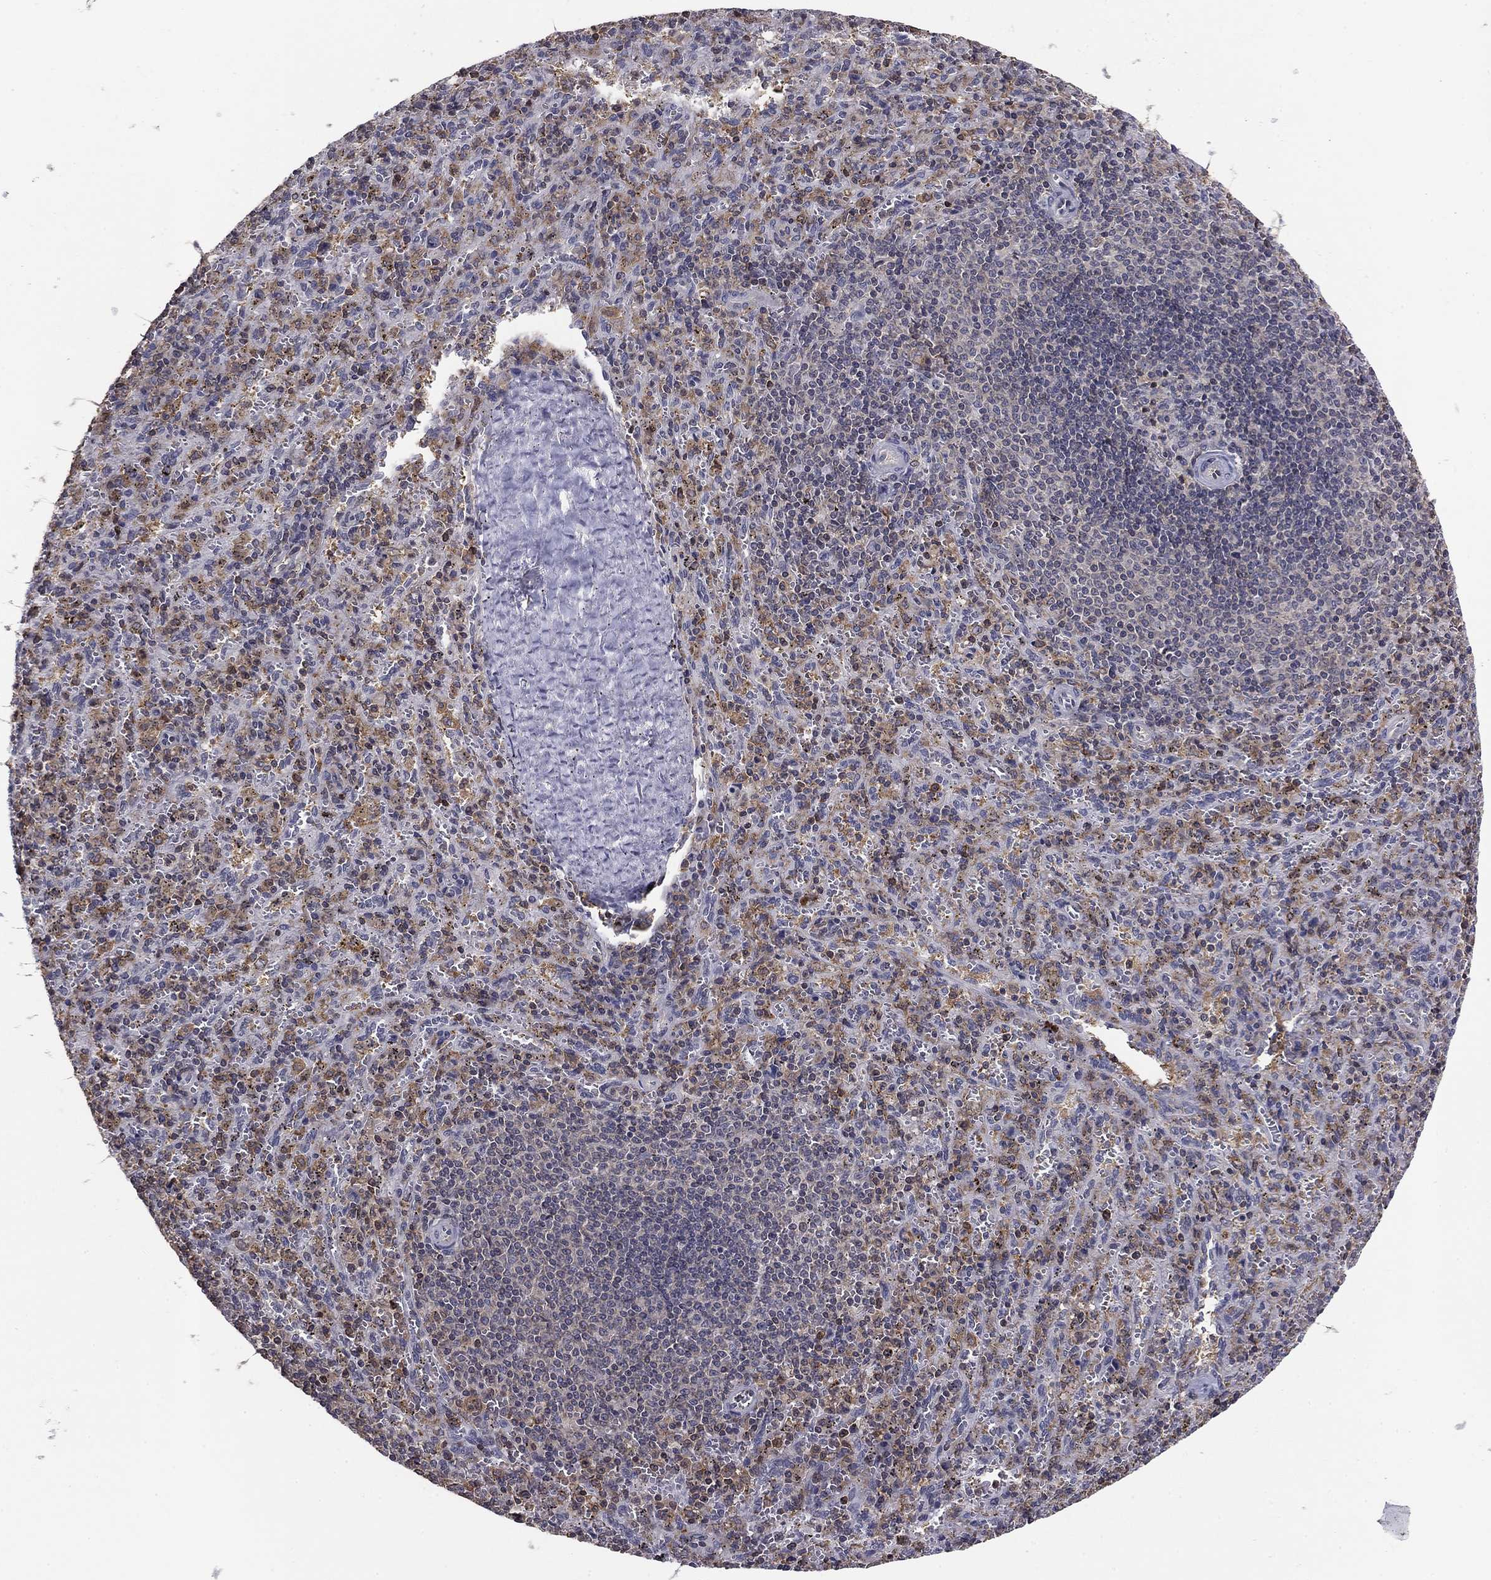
{"staining": {"intensity": "negative", "quantity": "none", "location": "none"}, "tissue": "spleen", "cell_type": "Cells in red pulp", "image_type": "normal", "snomed": [{"axis": "morphology", "description": "Normal tissue, NOS"}, {"axis": "topography", "description": "Spleen"}], "caption": "A photomicrograph of human spleen is negative for staining in cells in red pulp.", "gene": "PLCB2", "patient": {"sex": "male", "age": 57}}